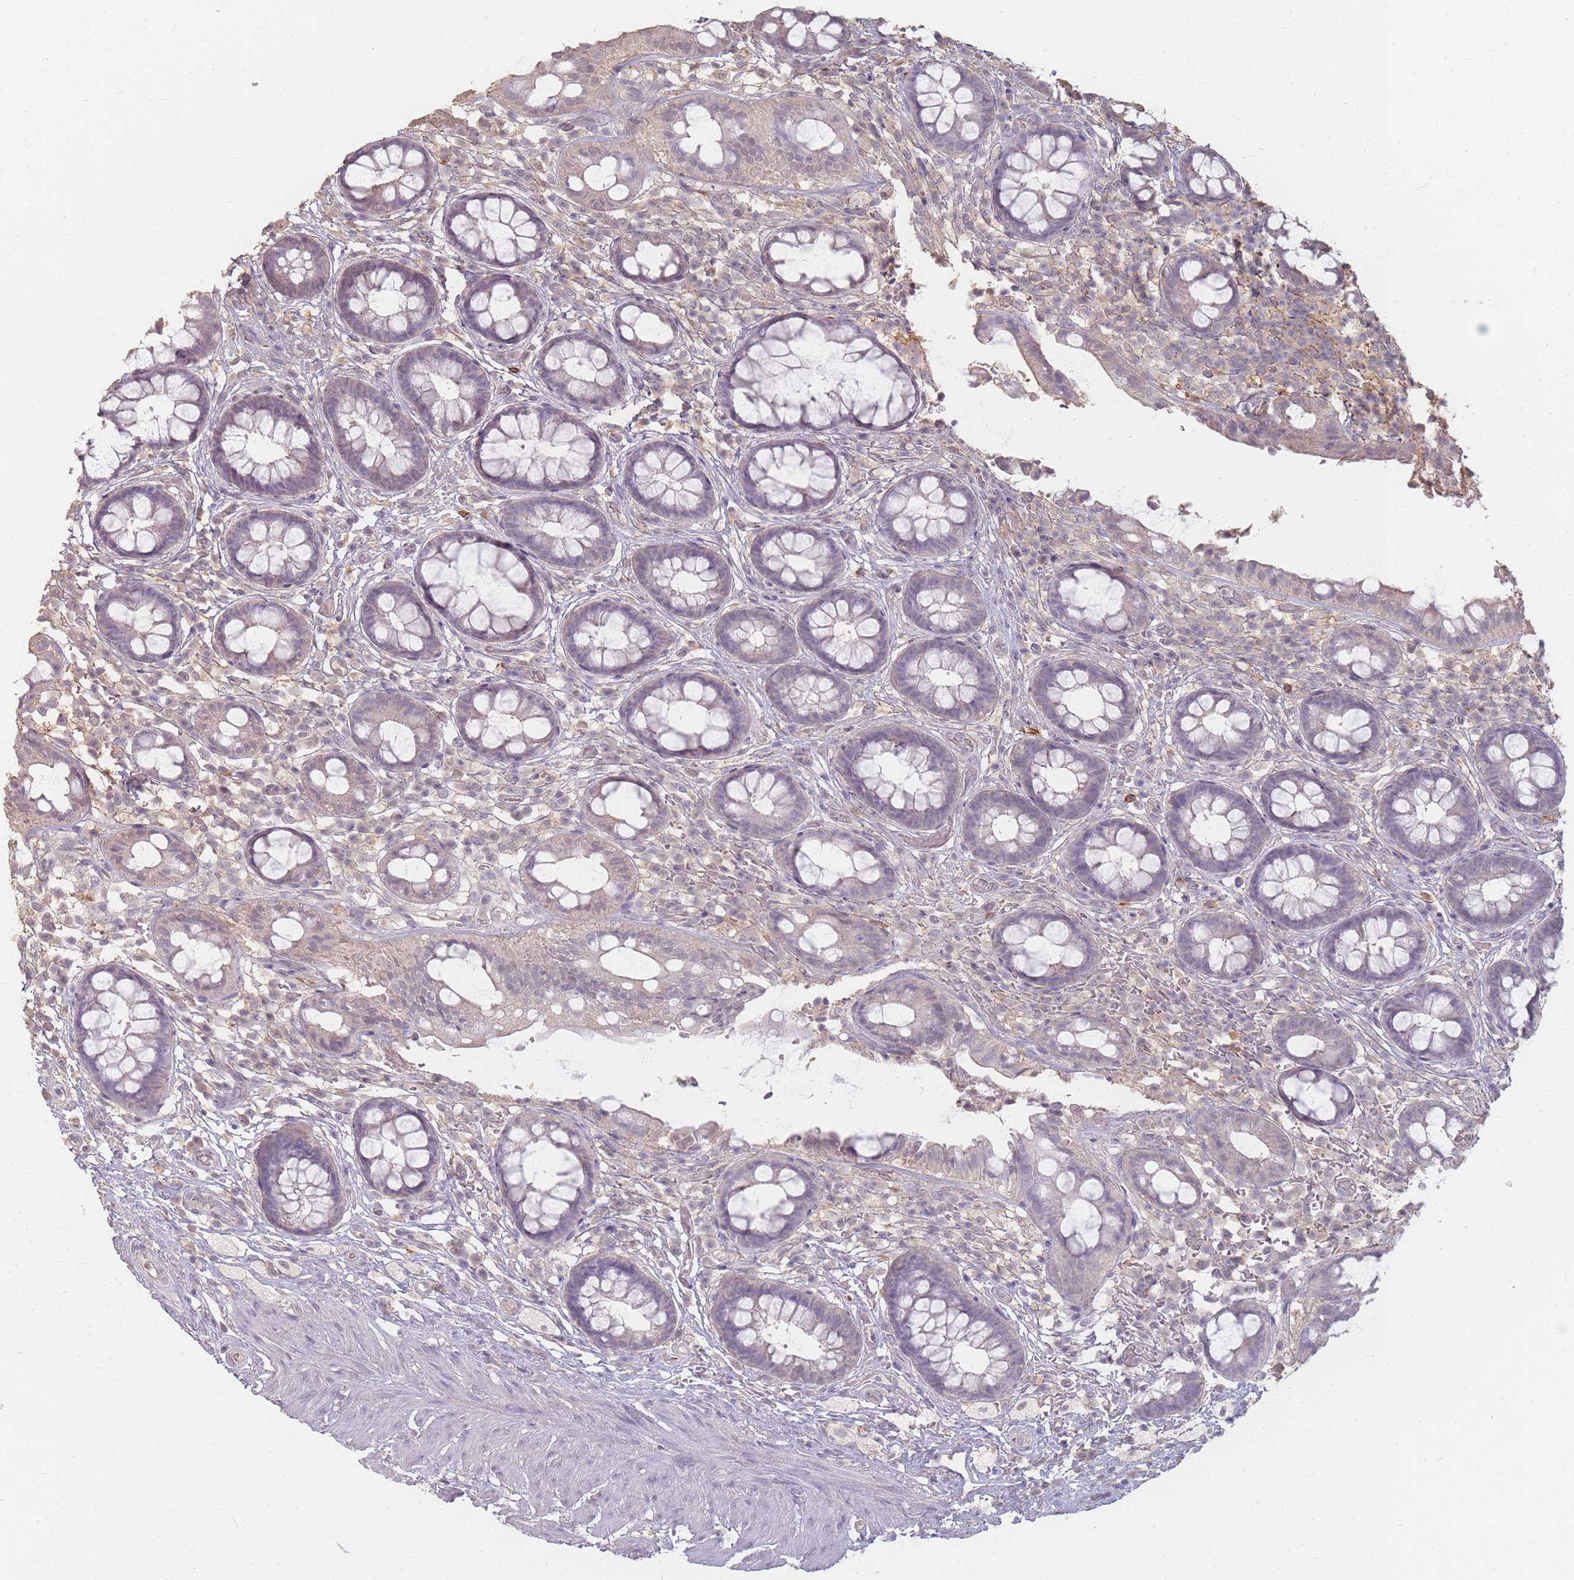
{"staining": {"intensity": "weak", "quantity": "<25%", "location": "nuclear"}, "tissue": "rectum", "cell_type": "Glandular cells", "image_type": "normal", "snomed": [{"axis": "morphology", "description": "Normal tissue, NOS"}, {"axis": "topography", "description": "Rectum"}, {"axis": "topography", "description": "Peripheral nerve tissue"}], "caption": "Image shows no protein staining in glandular cells of benign rectum. (Stains: DAB IHC with hematoxylin counter stain, Microscopy: brightfield microscopy at high magnification).", "gene": "RFTN1", "patient": {"sex": "female", "age": 69}}